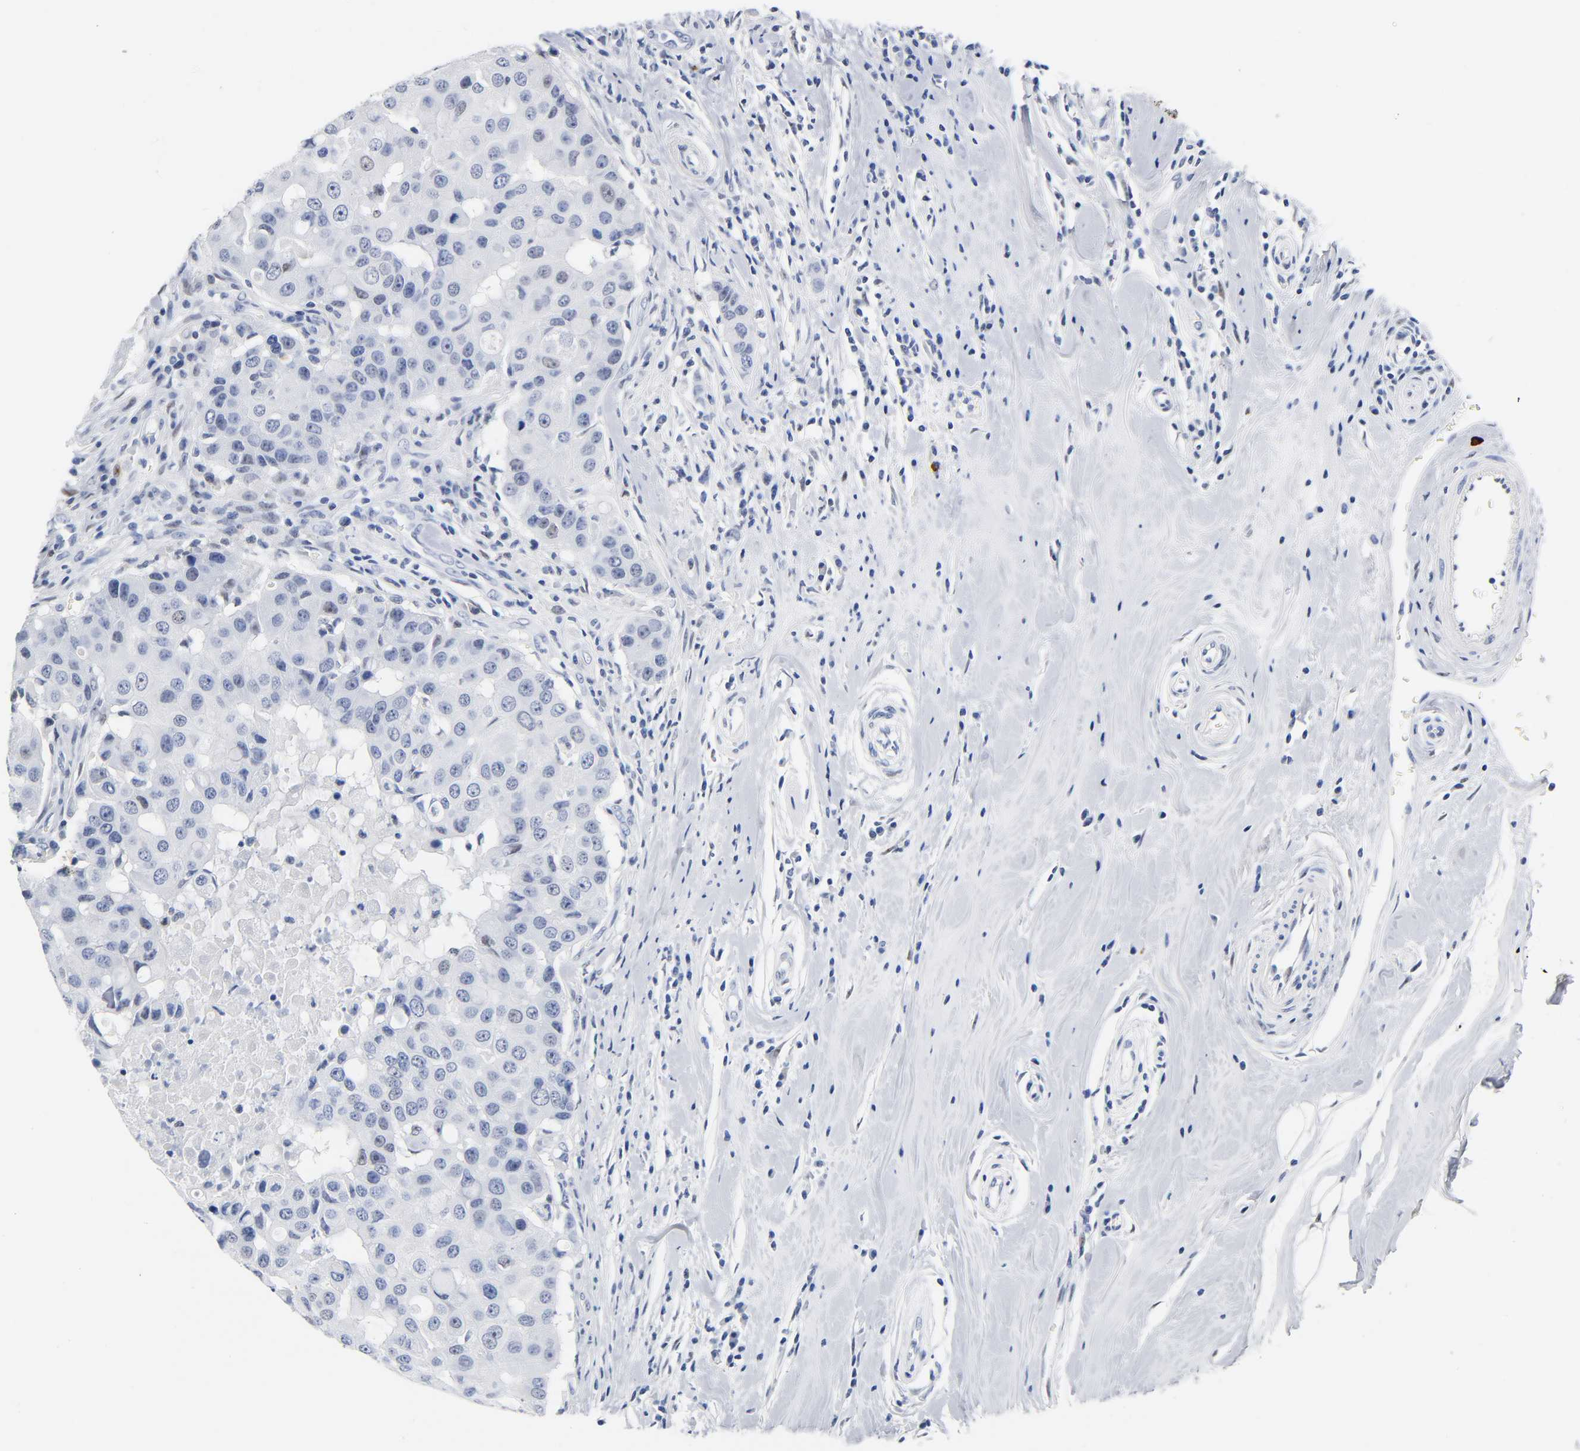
{"staining": {"intensity": "negative", "quantity": "none", "location": "none"}, "tissue": "breast cancer", "cell_type": "Tumor cells", "image_type": "cancer", "snomed": [{"axis": "morphology", "description": "Duct carcinoma"}, {"axis": "topography", "description": "Breast"}], "caption": "DAB (3,3'-diaminobenzidine) immunohistochemical staining of human breast cancer (invasive ductal carcinoma) demonstrates no significant positivity in tumor cells.", "gene": "NAB2", "patient": {"sex": "female", "age": 27}}